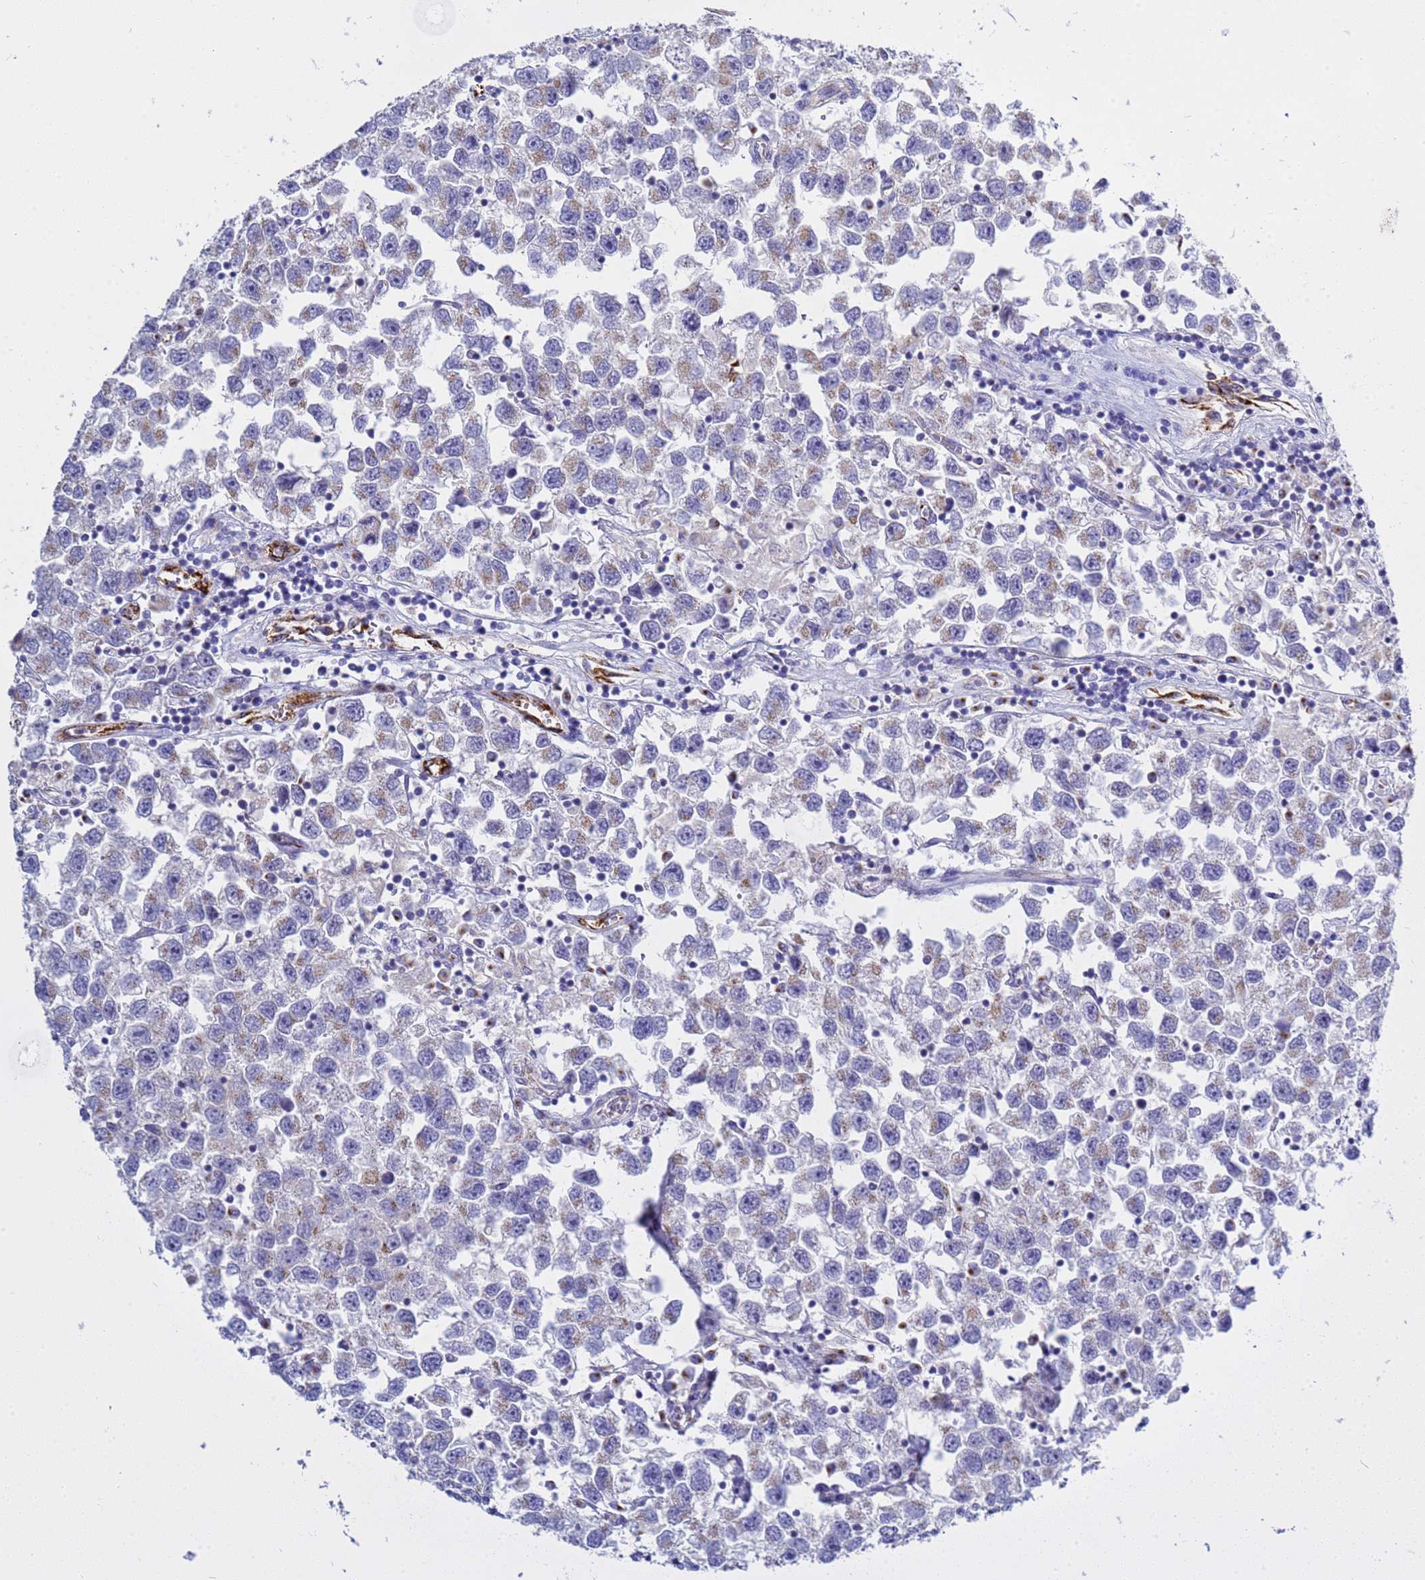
{"staining": {"intensity": "weak", "quantity": "<25%", "location": "cytoplasmic/membranous"}, "tissue": "testis cancer", "cell_type": "Tumor cells", "image_type": "cancer", "snomed": [{"axis": "morphology", "description": "Seminoma, NOS"}, {"axis": "topography", "description": "Testis"}], "caption": "Immunohistochemistry micrograph of human testis cancer (seminoma) stained for a protein (brown), which displays no staining in tumor cells.", "gene": "ANAPC1", "patient": {"sex": "male", "age": 26}}